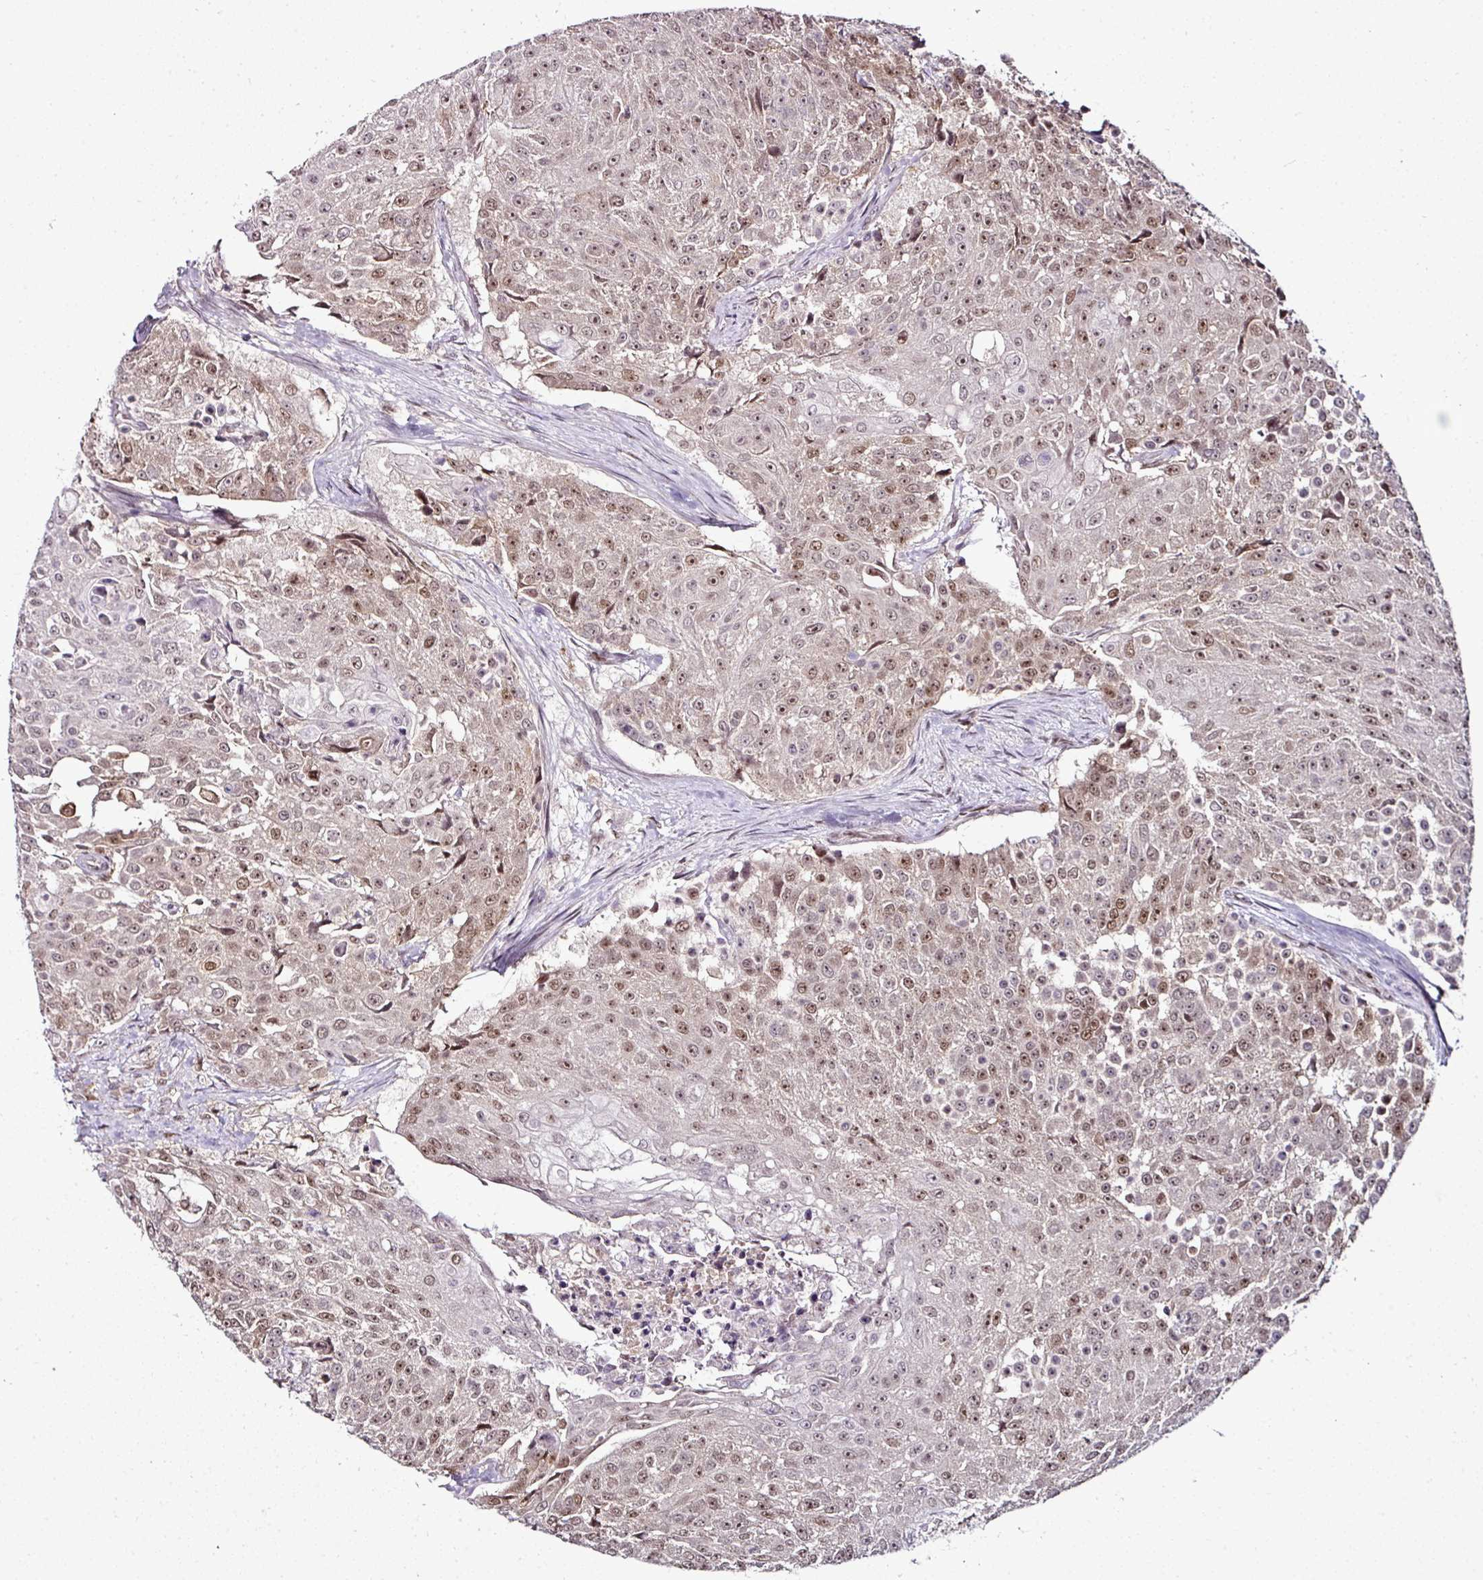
{"staining": {"intensity": "moderate", "quantity": "25%-75%", "location": "nuclear"}, "tissue": "urothelial cancer", "cell_type": "Tumor cells", "image_type": "cancer", "snomed": [{"axis": "morphology", "description": "Urothelial carcinoma, High grade"}, {"axis": "topography", "description": "Urinary bladder"}], "caption": "IHC staining of urothelial cancer, which reveals medium levels of moderate nuclear expression in about 25%-75% of tumor cells indicating moderate nuclear protein staining. The staining was performed using DAB (3,3'-diaminobenzidine) (brown) for protein detection and nuclei were counterstained in hematoxylin (blue).", "gene": "KLF16", "patient": {"sex": "female", "age": 63}}